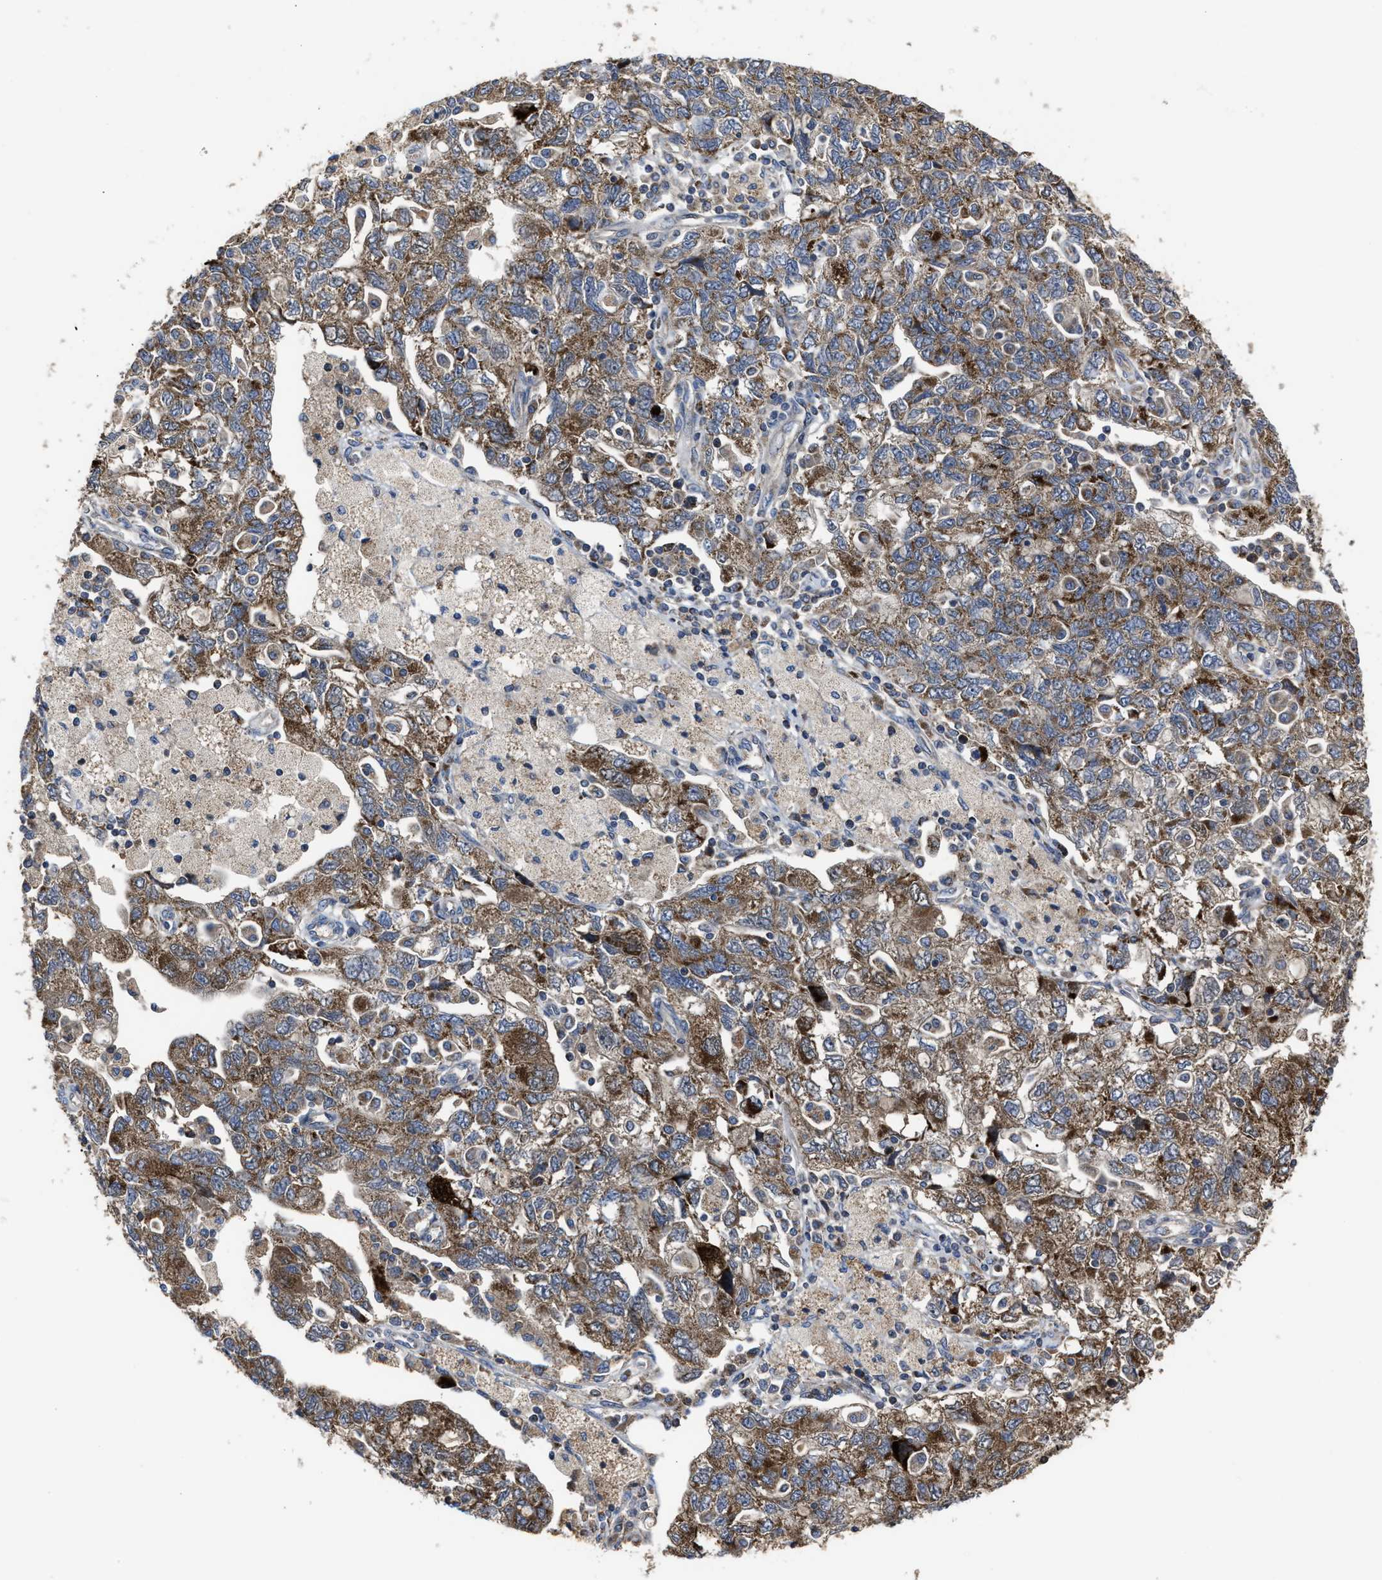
{"staining": {"intensity": "moderate", "quantity": ">75%", "location": "cytoplasmic/membranous"}, "tissue": "ovarian cancer", "cell_type": "Tumor cells", "image_type": "cancer", "snomed": [{"axis": "morphology", "description": "Carcinoma, NOS"}, {"axis": "morphology", "description": "Cystadenocarcinoma, serous, NOS"}, {"axis": "topography", "description": "Ovary"}], "caption": "This image demonstrates ovarian cancer (carcinoma) stained with immunohistochemistry to label a protein in brown. The cytoplasmic/membranous of tumor cells show moderate positivity for the protein. Nuclei are counter-stained blue.", "gene": "PASK", "patient": {"sex": "female", "age": 69}}